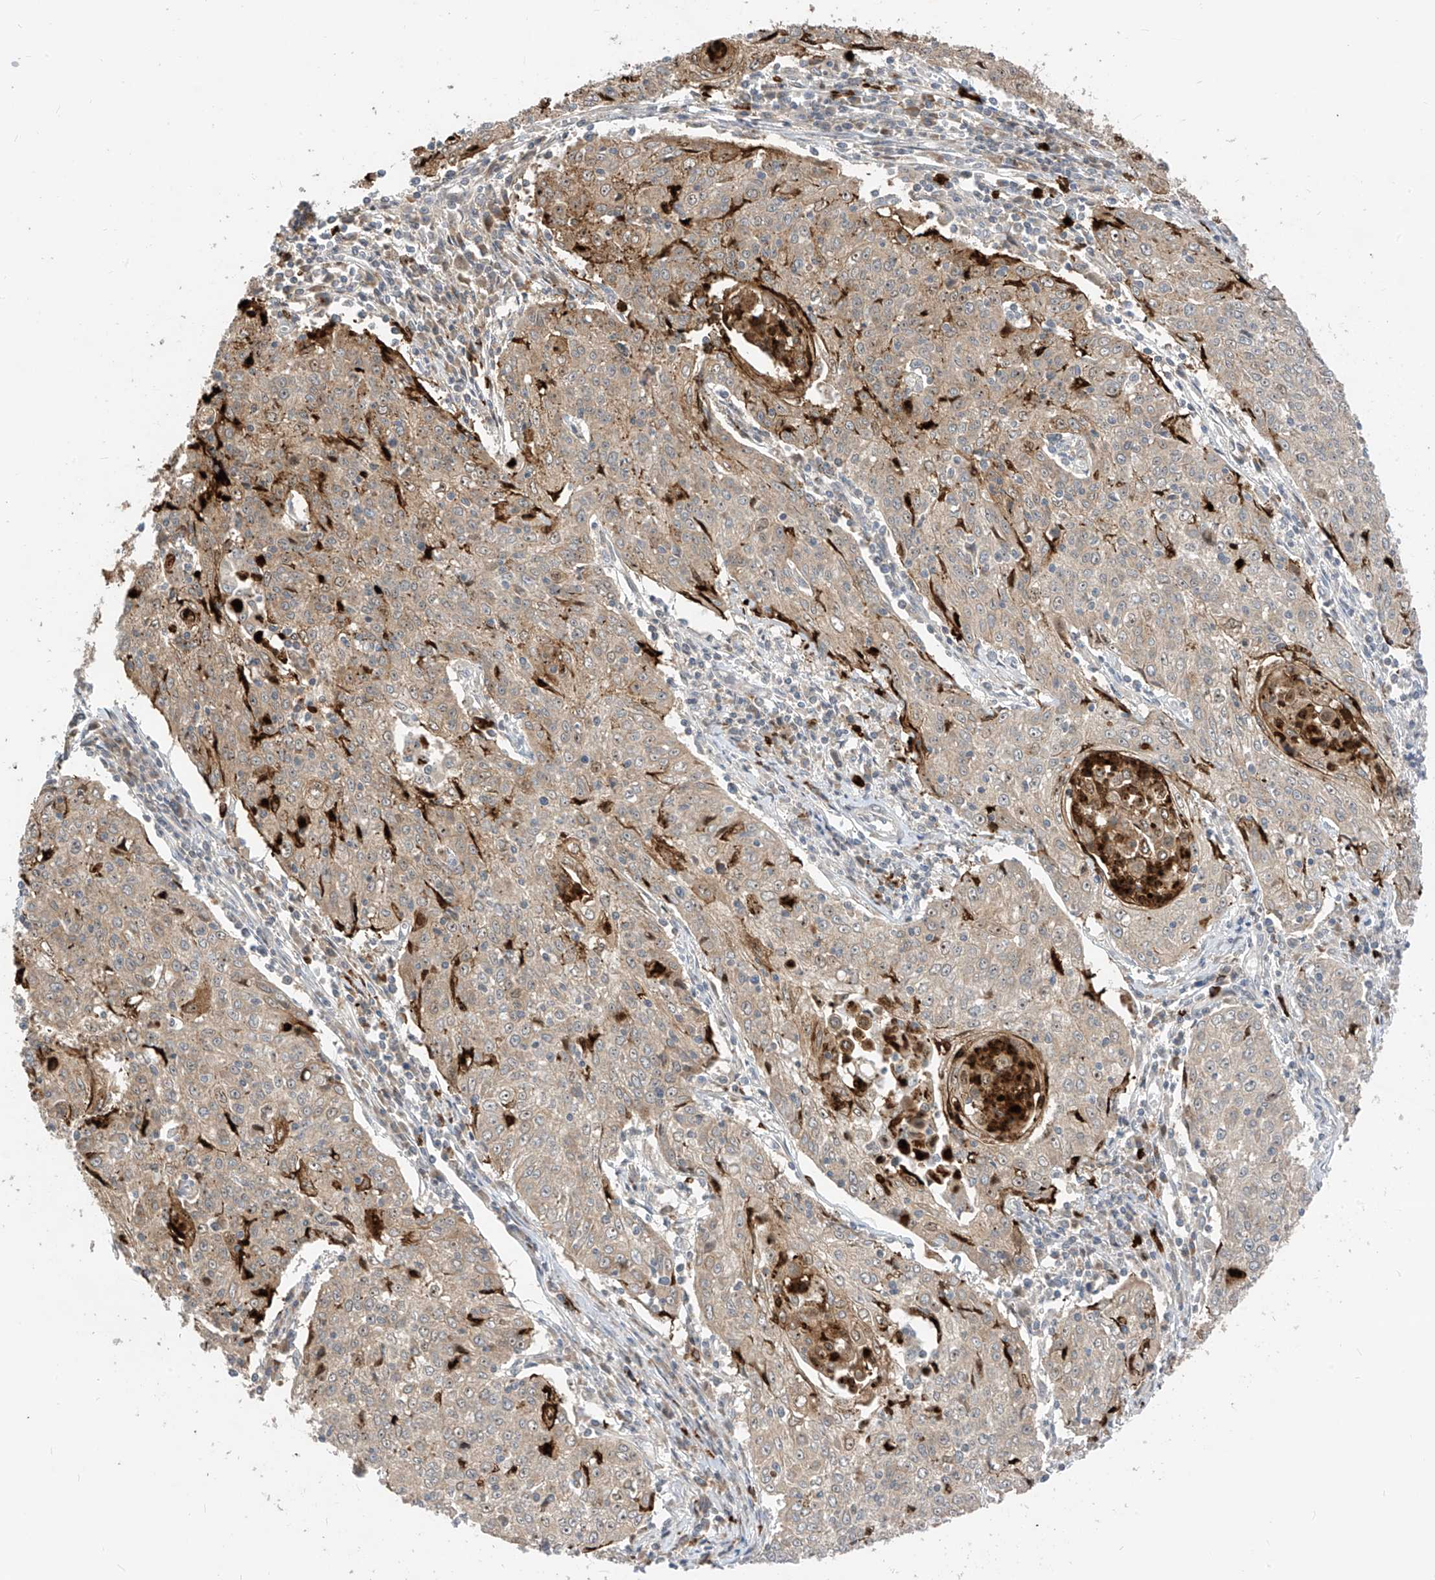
{"staining": {"intensity": "moderate", "quantity": "<25%", "location": "cytoplasmic/membranous"}, "tissue": "cervical cancer", "cell_type": "Tumor cells", "image_type": "cancer", "snomed": [{"axis": "morphology", "description": "Squamous cell carcinoma, NOS"}, {"axis": "topography", "description": "Cervix"}], "caption": "A high-resolution image shows IHC staining of cervical squamous cell carcinoma, which reveals moderate cytoplasmic/membranous staining in about <25% of tumor cells.", "gene": "CNKSR1", "patient": {"sex": "female", "age": 48}}